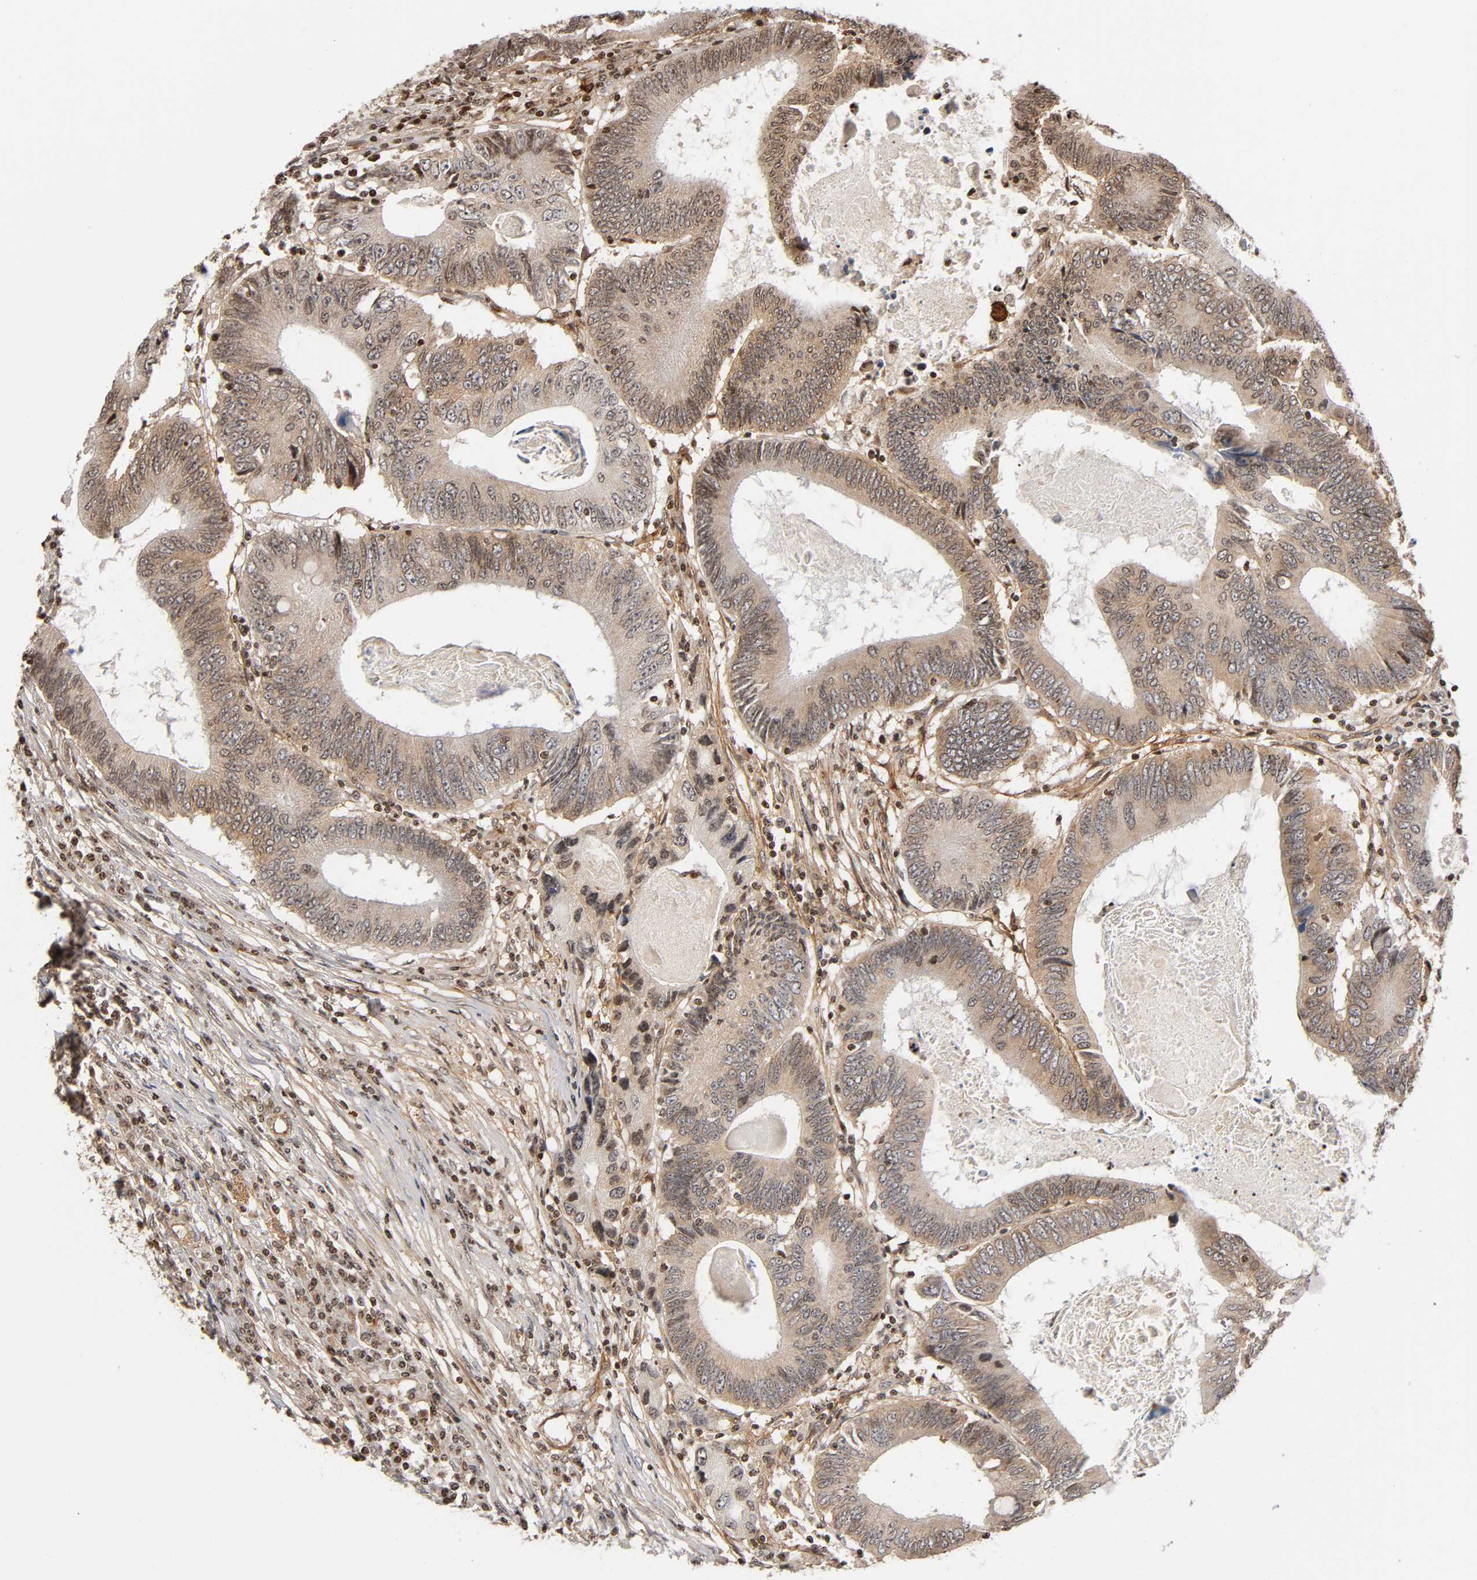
{"staining": {"intensity": "weak", "quantity": ">75%", "location": "cytoplasmic/membranous"}, "tissue": "colorectal cancer", "cell_type": "Tumor cells", "image_type": "cancer", "snomed": [{"axis": "morphology", "description": "Adenocarcinoma, NOS"}, {"axis": "topography", "description": "Colon"}], "caption": "Tumor cells demonstrate weak cytoplasmic/membranous expression in about >75% of cells in colorectal cancer (adenocarcinoma). (DAB (3,3'-diaminobenzidine) IHC, brown staining for protein, blue staining for nuclei).", "gene": "ITGAV", "patient": {"sex": "female", "age": 78}}